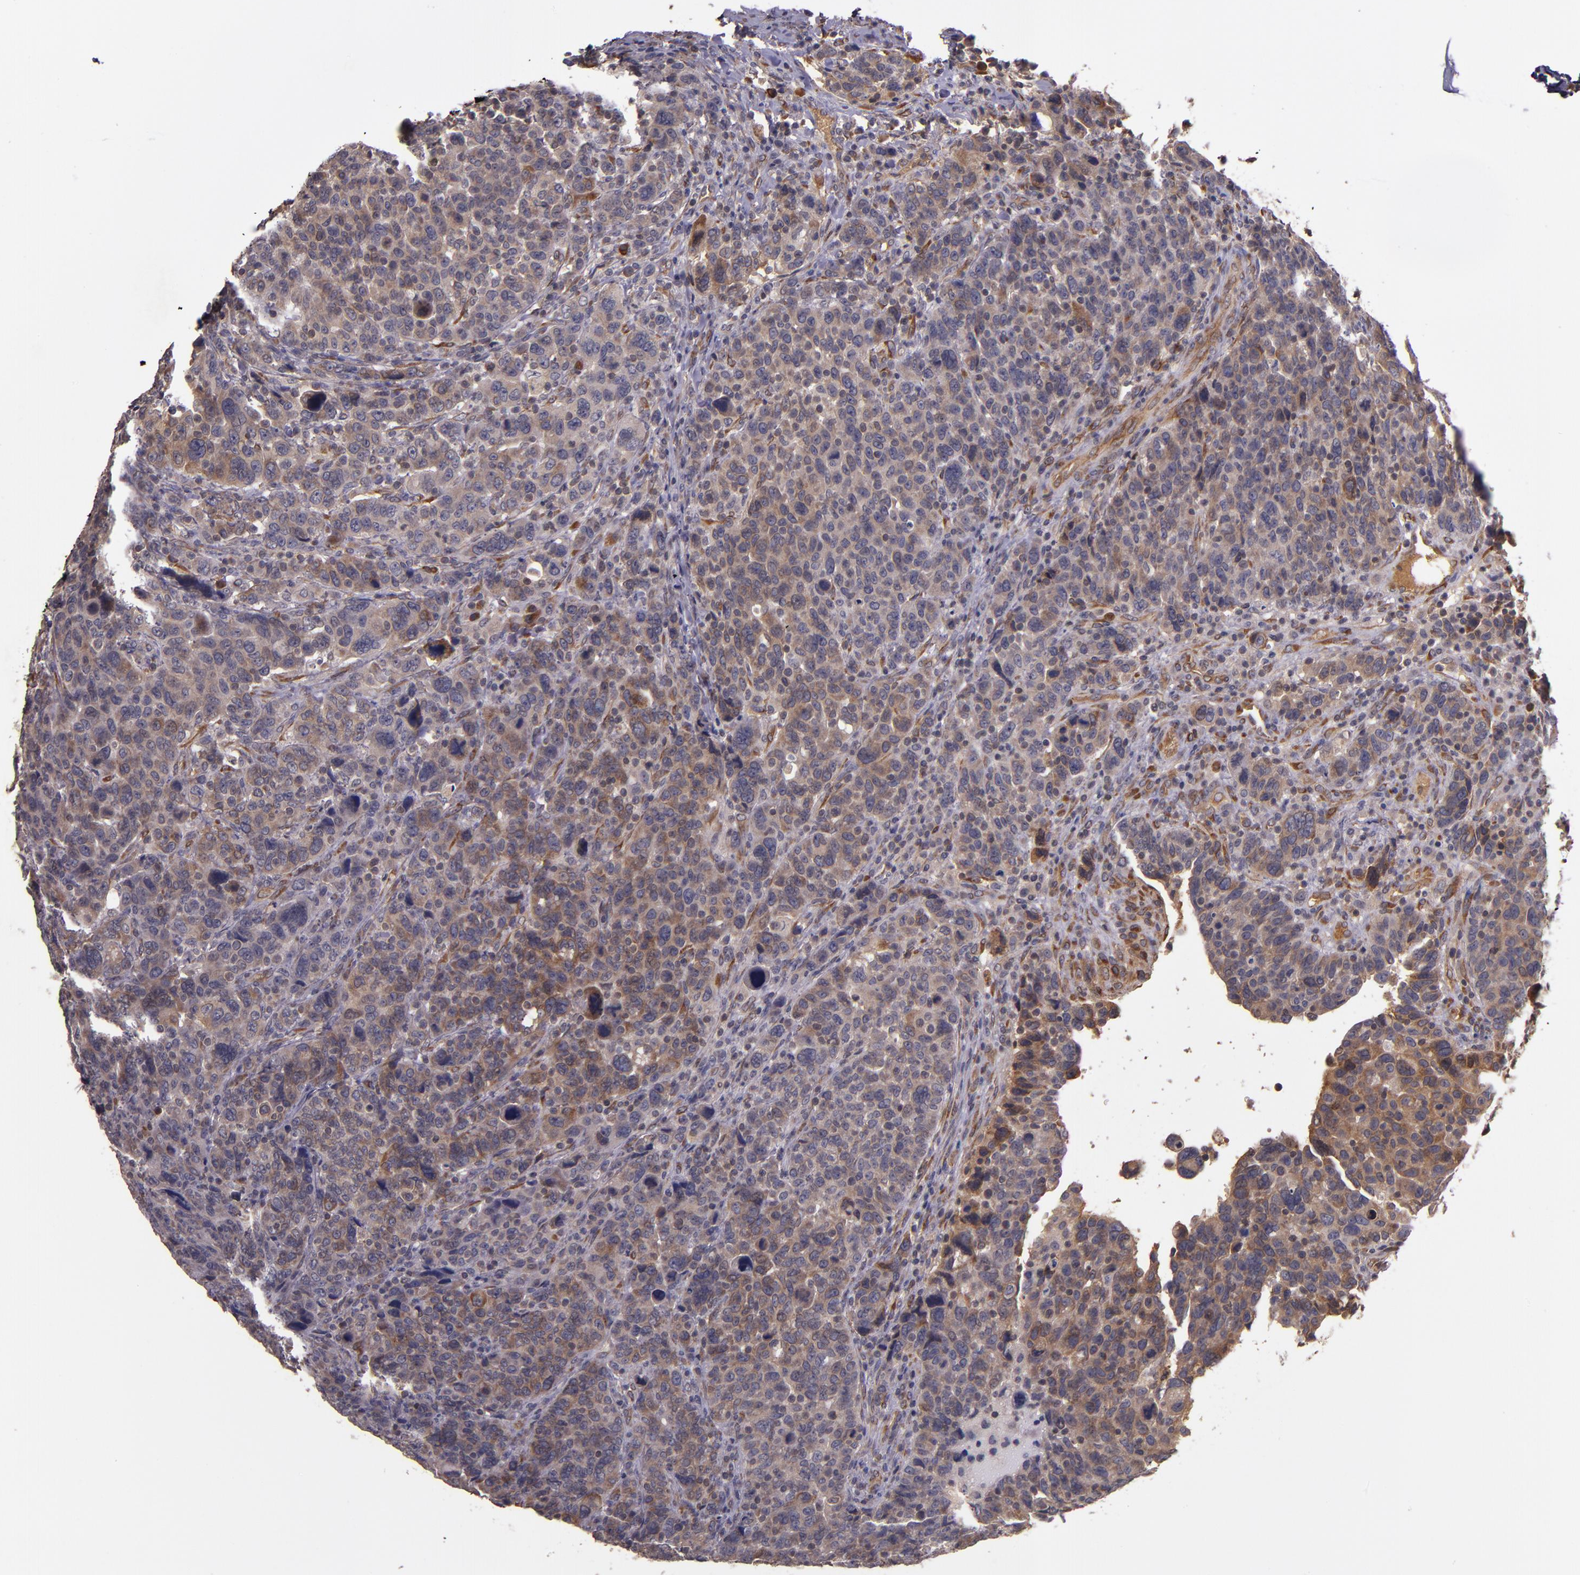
{"staining": {"intensity": "moderate", "quantity": "<25%", "location": "cytoplasmic/membranous"}, "tissue": "breast cancer", "cell_type": "Tumor cells", "image_type": "cancer", "snomed": [{"axis": "morphology", "description": "Duct carcinoma"}, {"axis": "topography", "description": "Breast"}], "caption": "This micrograph exhibits breast cancer stained with immunohistochemistry to label a protein in brown. The cytoplasmic/membranous of tumor cells show moderate positivity for the protein. Nuclei are counter-stained blue.", "gene": "PRAF2", "patient": {"sex": "female", "age": 37}}